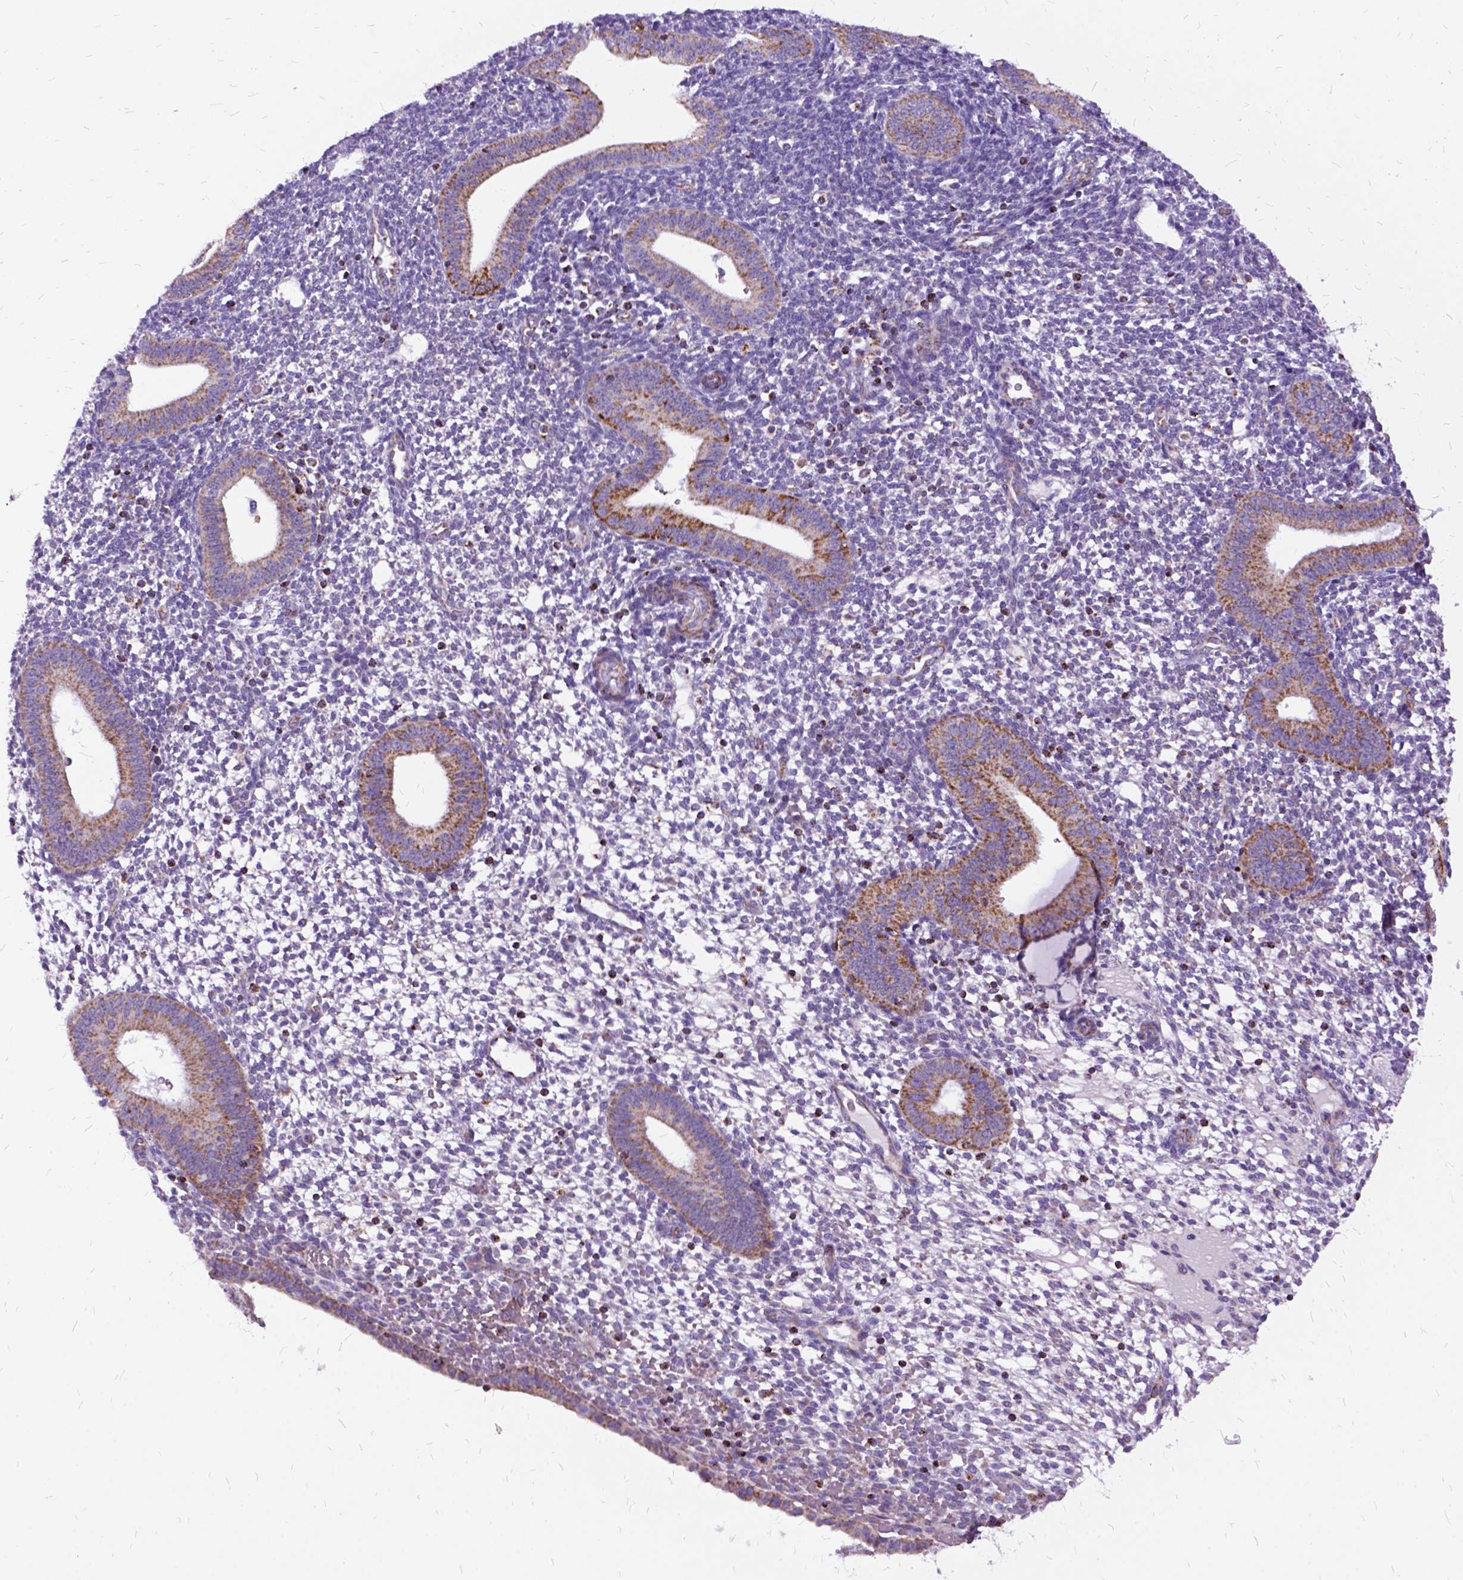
{"staining": {"intensity": "negative", "quantity": "none", "location": "none"}, "tissue": "endometrium", "cell_type": "Cells in endometrial stroma", "image_type": "normal", "snomed": [{"axis": "morphology", "description": "Normal tissue, NOS"}, {"axis": "topography", "description": "Endometrium"}], "caption": "Endometrium was stained to show a protein in brown. There is no significant expression in cells in endometrial stroma. (IHC, brightfield microscopy, high magnification).", "gene": "OXCT1", "patient": {"sex": "female", "age": 40}}